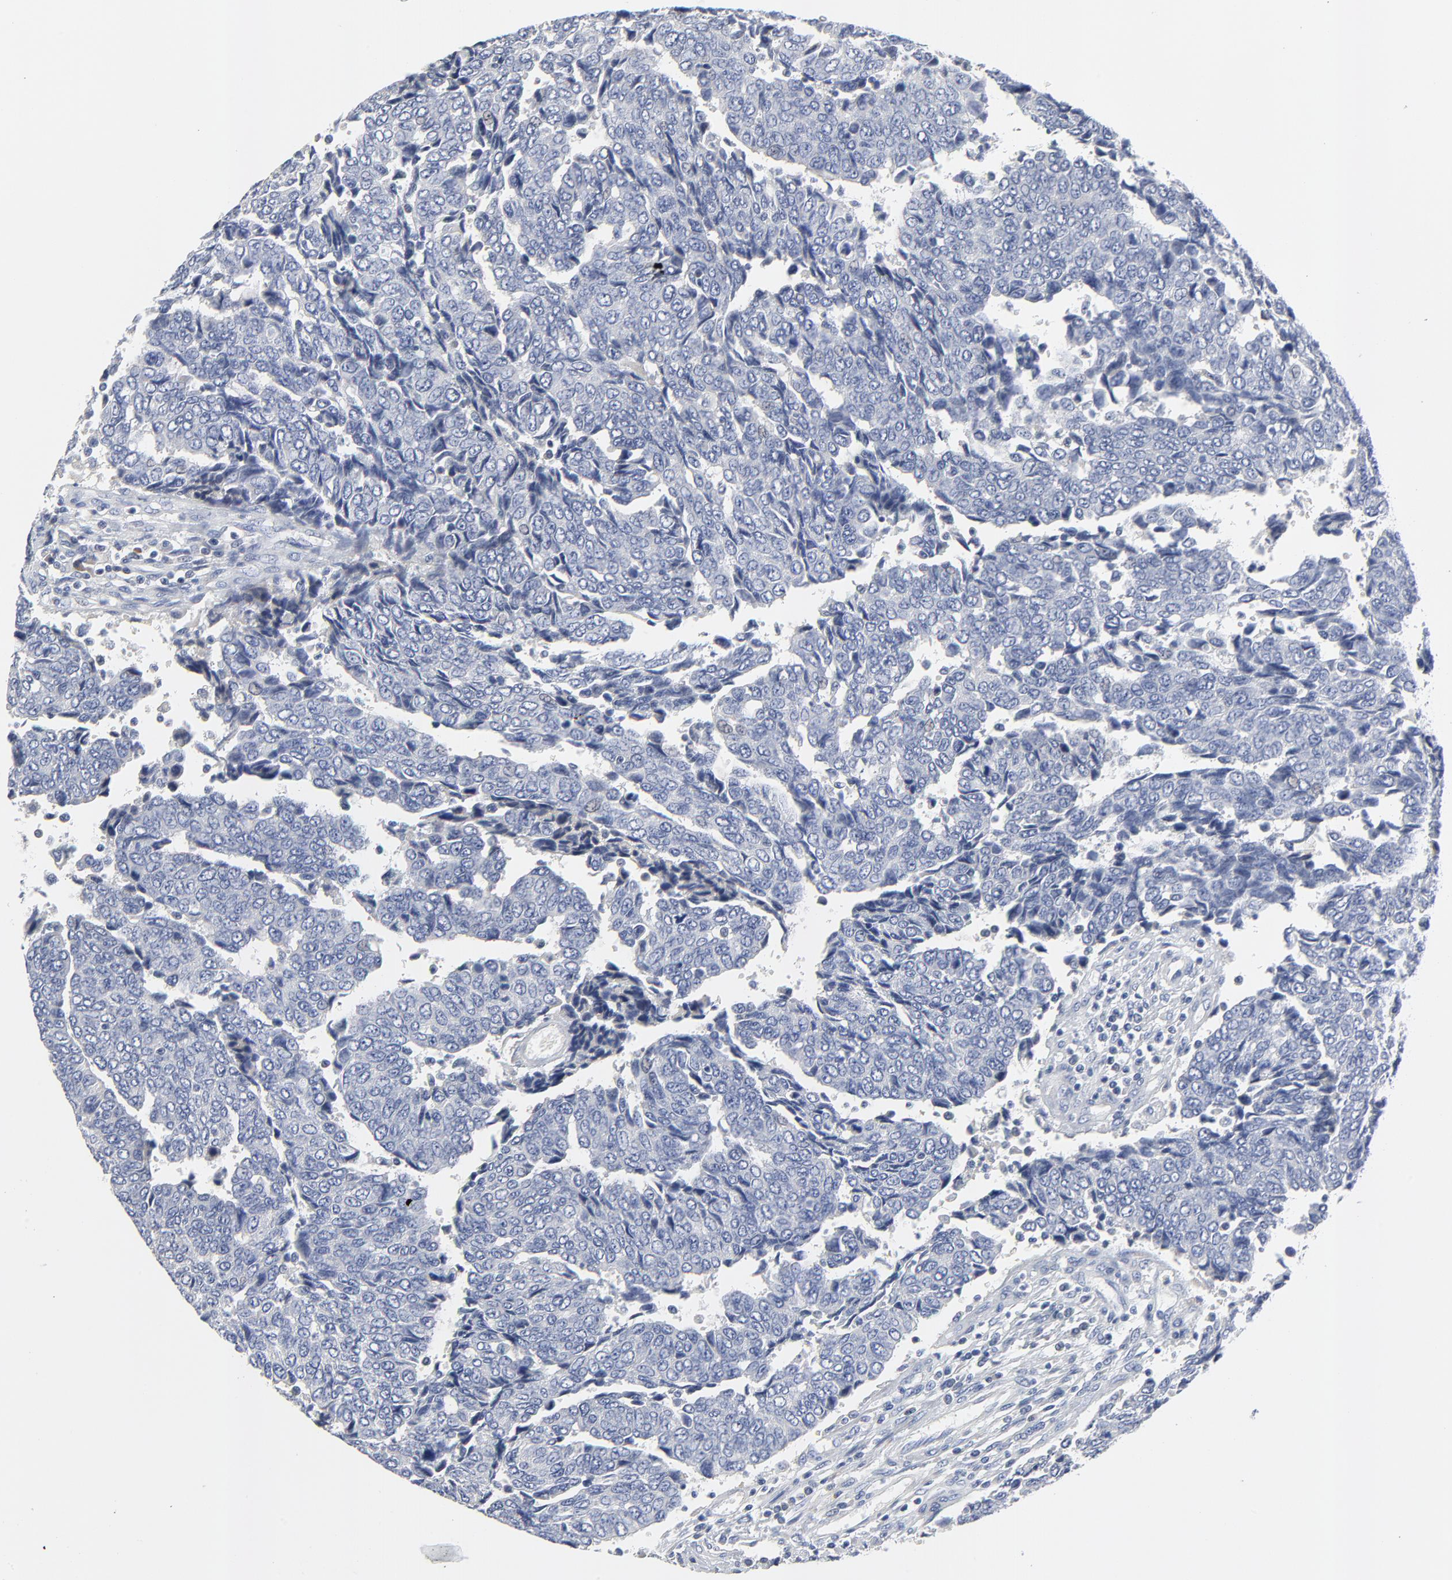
{"staining": {"intensity": "negative", "quantity": "none", "location": "none"}, "tissue": "urothelial cancer", "cell_type": "Tumor cells", "image_type": "cancer", "snomed": [{"axis": "morphology", "description": "Urothelial carcinoma, High grade"}, {"axis": "topography", "description": "Urinary bladder"}], "caption": "Tumor cells are negative for protein expression in human urothelial cancer.", "gene": "NLGN3", "patient": {"sex": "male", "age": 86}}